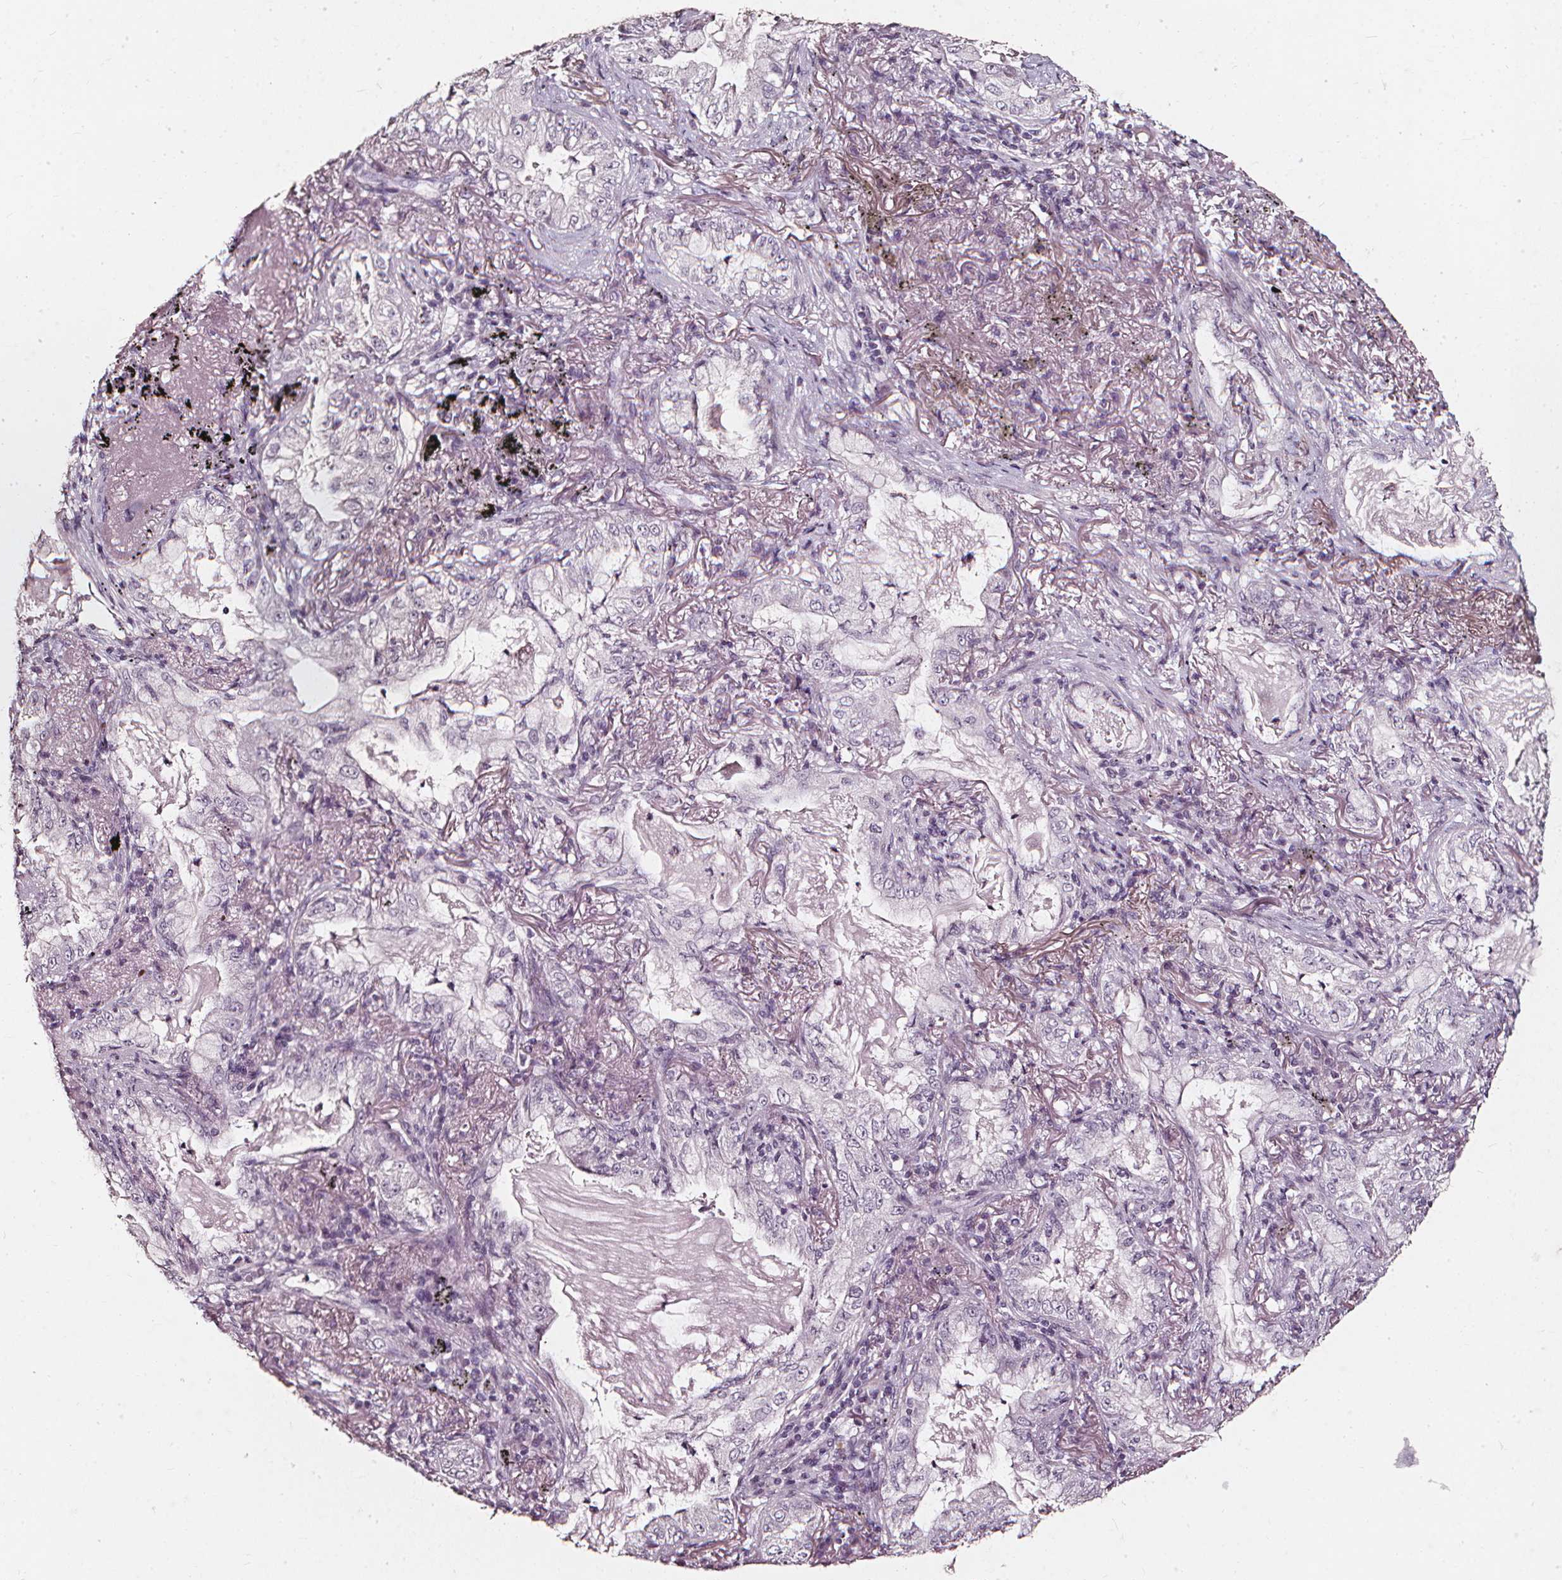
{"staining": {"intensity": "negative", "quantity": "none", "location": "none"}, "tissue": "lung cancer", "cell_type": "Tumor cells", "image_type": "cancer", "snomed": [{"axis": "morphology", "description": "Adenocarcinoma, NOS"}, {"axis": "topography", "description": "Lung"}], "caption": "Human lung adenocarcinoma stained for a protein using immunohistochemistry (IHC) exhibits no positivity in tumor cells.", "gene": "DEFA5", "patient": {"sex": "female", "age": 73}}